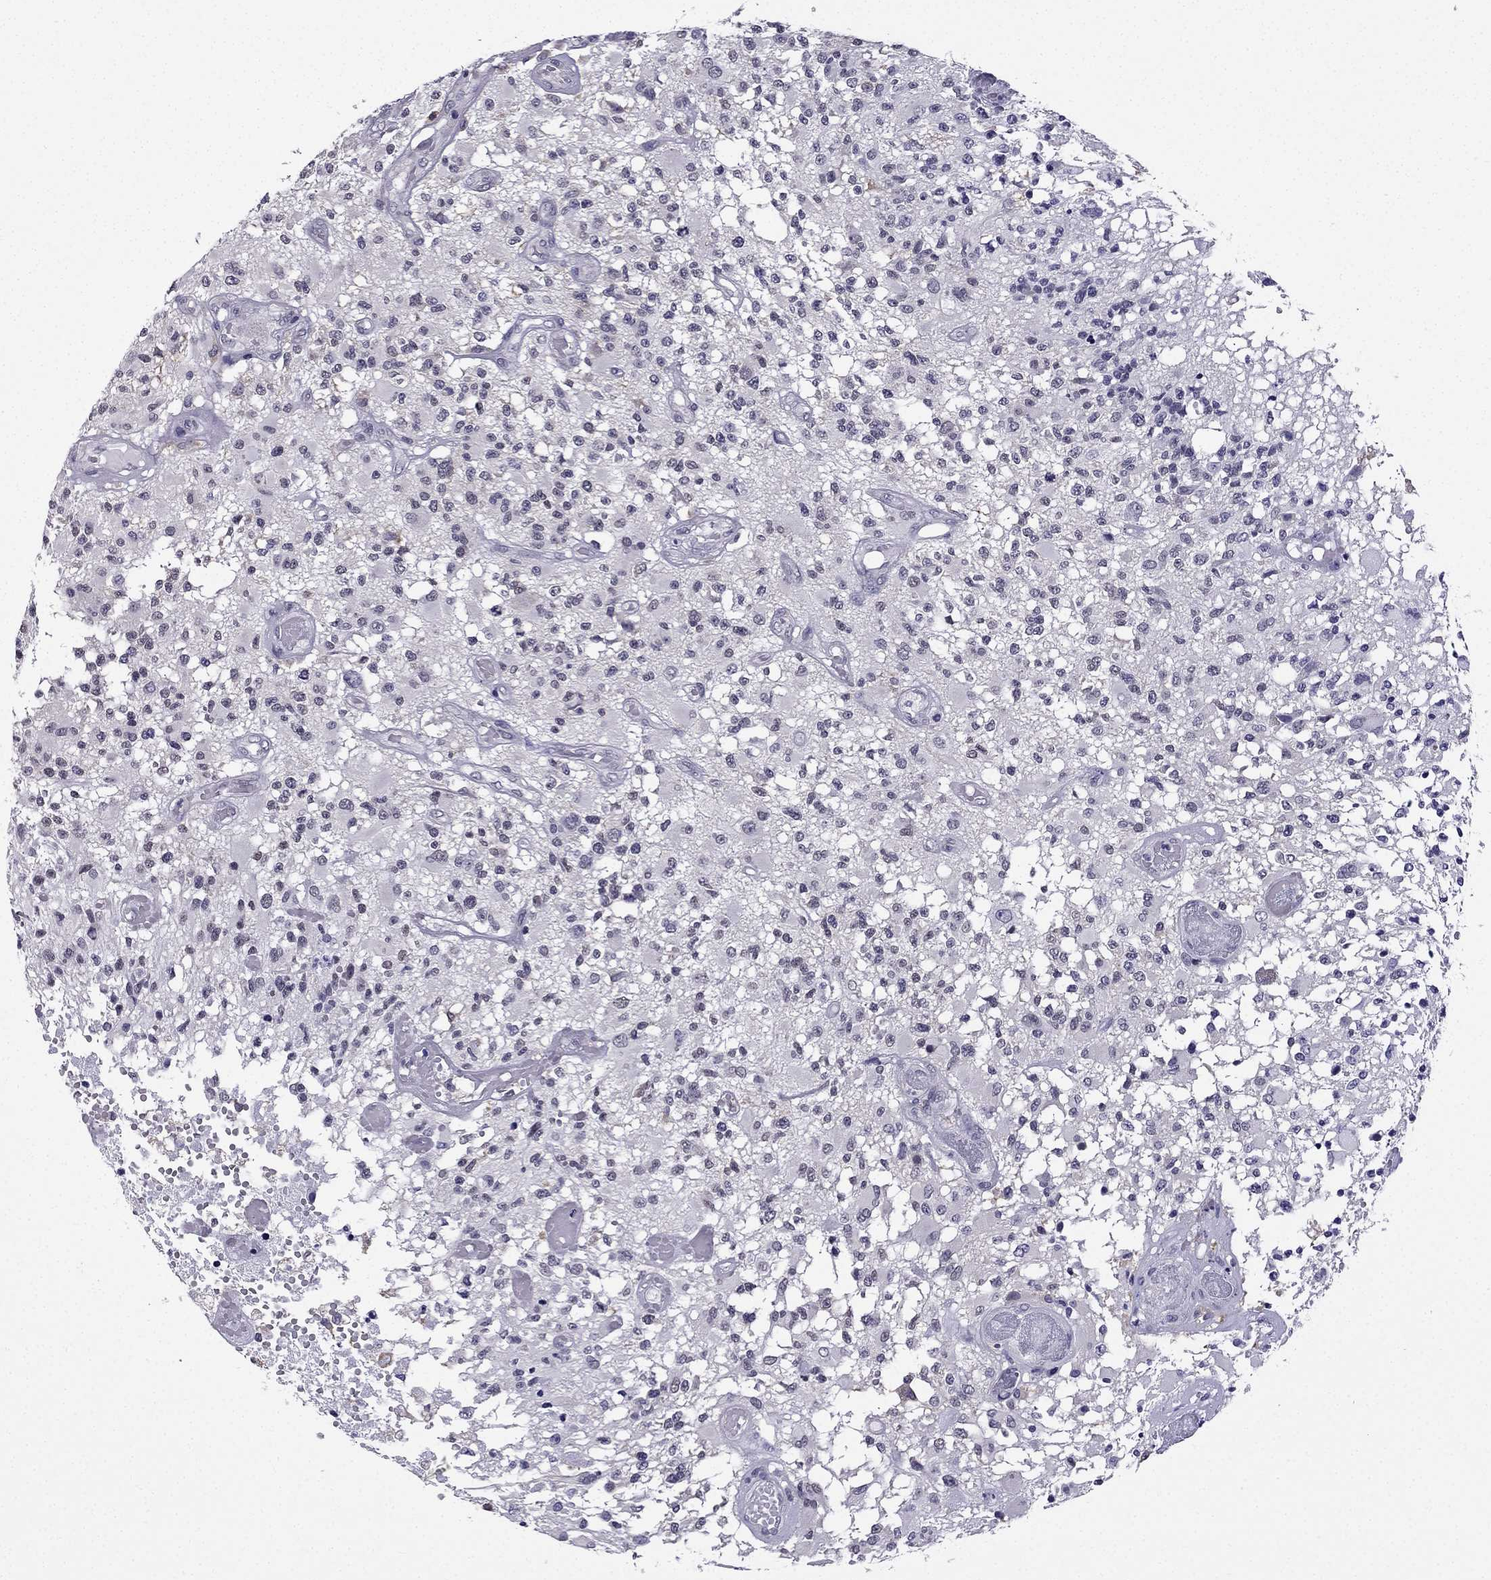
{"staining": {"intensity": "negative", "quantity": "none", "location": "none"}, "tissue": "glioma", "cell_type": "Tumor cells", "image_type": "cancer", "snomed": [{"axis": "morphology", "description": "Glioma, malignant, High grade"}, {"axis": "topography", "description": "Brain"}], "caption": "There is no significant positivity in tumor cells of glioma.", "gene": "CCK", "patient": {"sex": "female", "age": 63}}